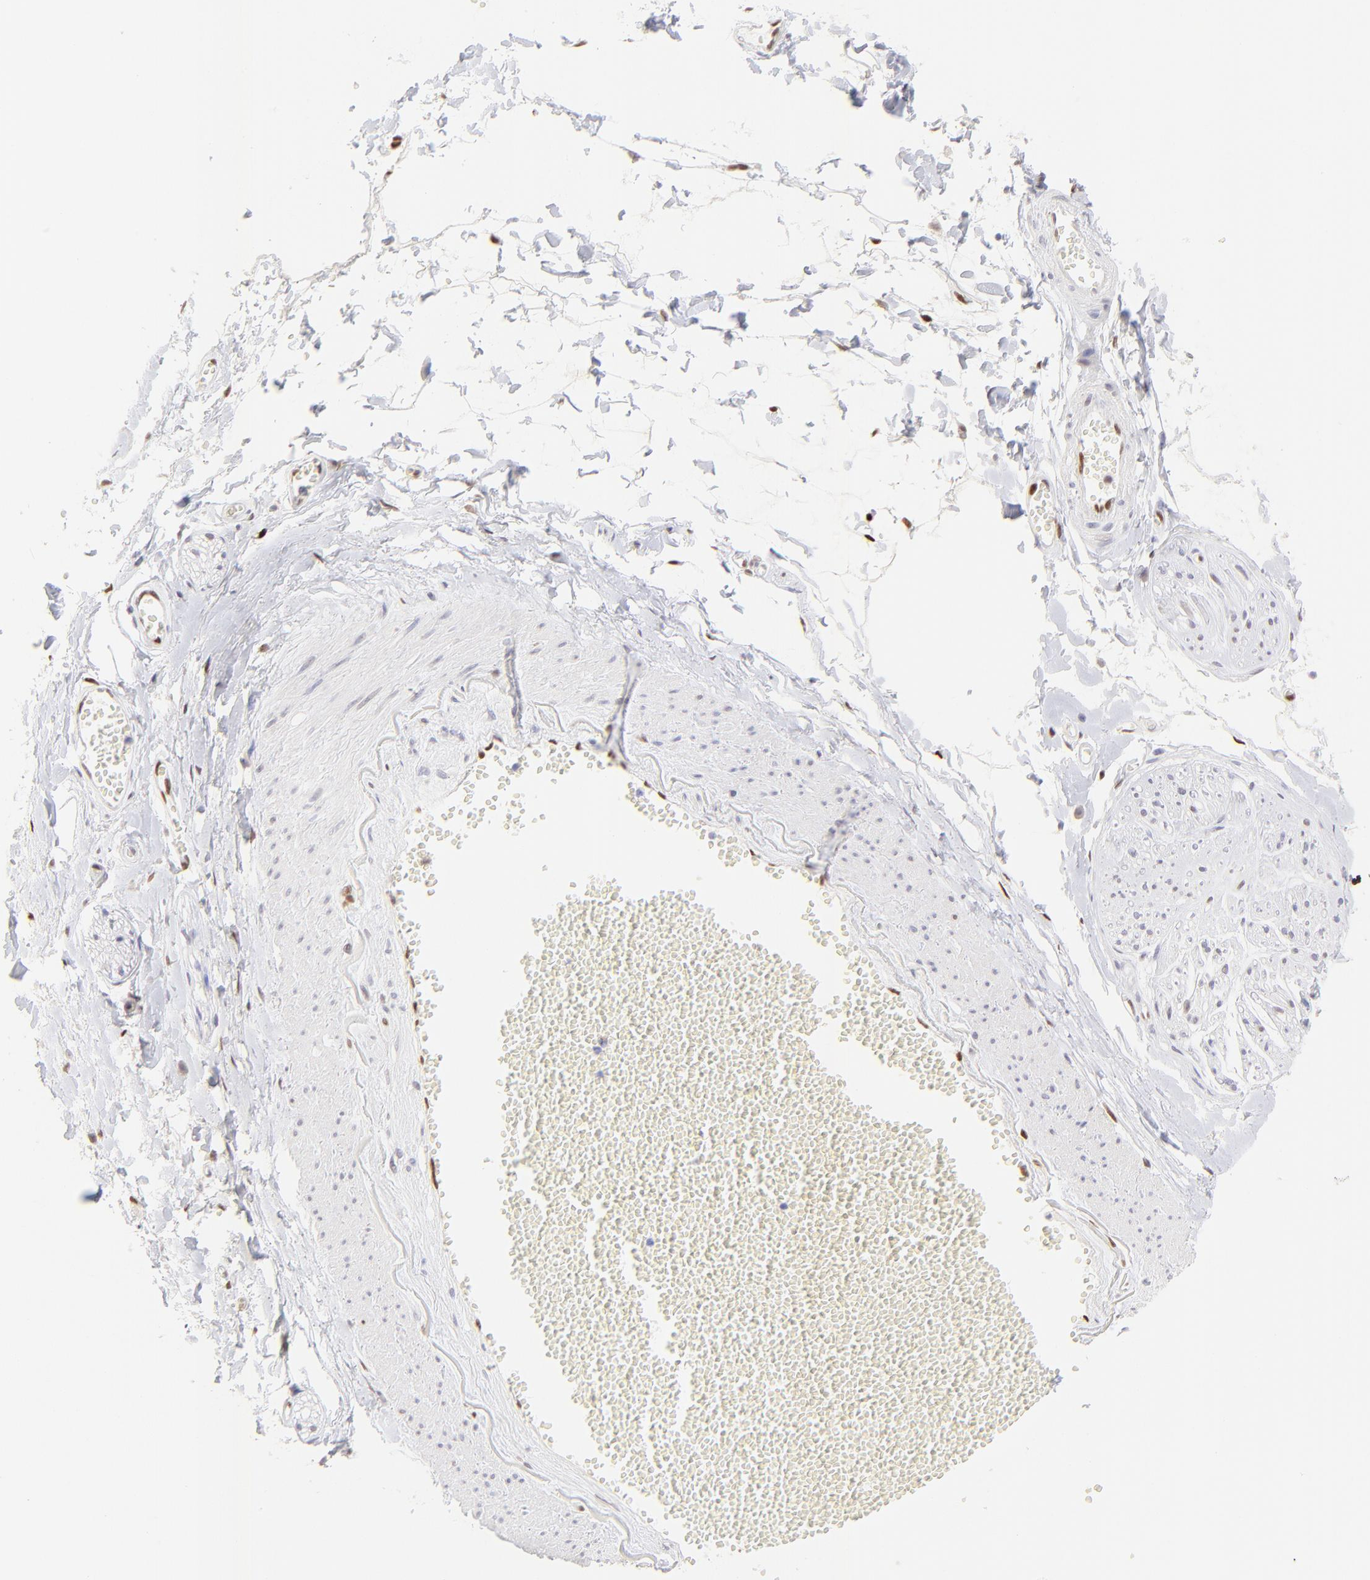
{"staining": {"intensity": "negative", "quantity": "none", "location": "none"}, "tissue": "adipose tissue", "cell_type": "Adipocytes", "image_type": "normal", "snomed": [{"axis": "morphology", "description": "Normal tissue, NOS"}, {"axis": "morphology", "description": "Inflammation, NOS"}, {"axis": "topography", "description": "Salivary gland"}, {"axis": "topography", "description": "Peripheral nerve tissue"}], "caption": "Immunohistochemistry (IHC) of unremarkable adipose tissue displays no staining in adipocytes. Nuclei are stained in blue.", "gene": "KLF4", "patient": {"sex": "female", "age": 75}}